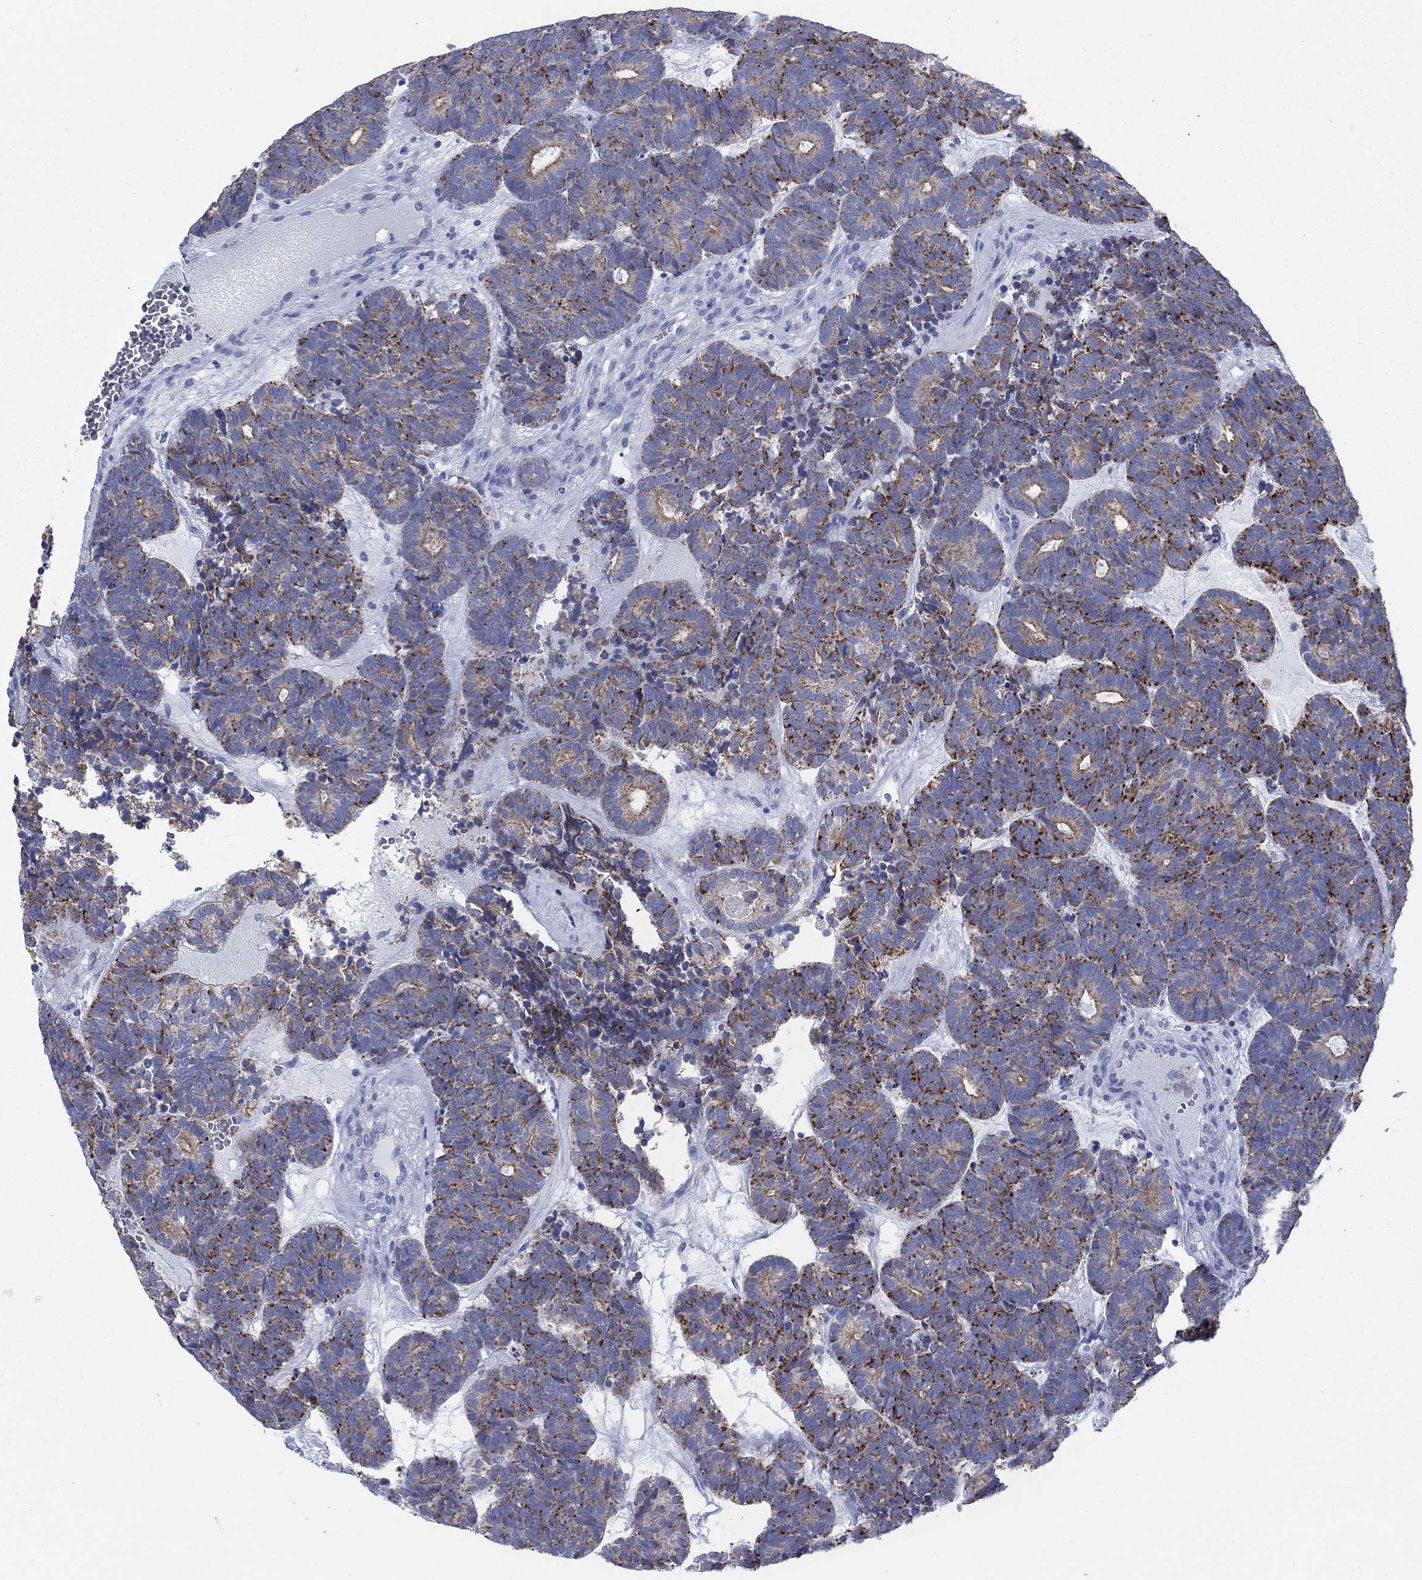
{"staining": {"intensity": "strong", "quantity": "25%-75%", "location": "cytoplasmic/membranous"}, "tissue": "head and neck cancer", "cell_type": "Tumor cells", "image_type": "cancer", "snomed": [{"axis": "morphology", "description": "Adenocarcinoma, NOS"}, {"axis": "topography", "description": "Head-Neck"}], "caption": "The immunohistochemical stain shows strong cytoplasmic/membranous expression in tumor cells of adenocarcinoma (head and neck) tissue. (DAB (3,3'-diaminobenzidine) = brown stain, brightfield microscopy at high magnification).", "gene": "SCCPDH", "patient": {"sex": "female", "age": 81}}